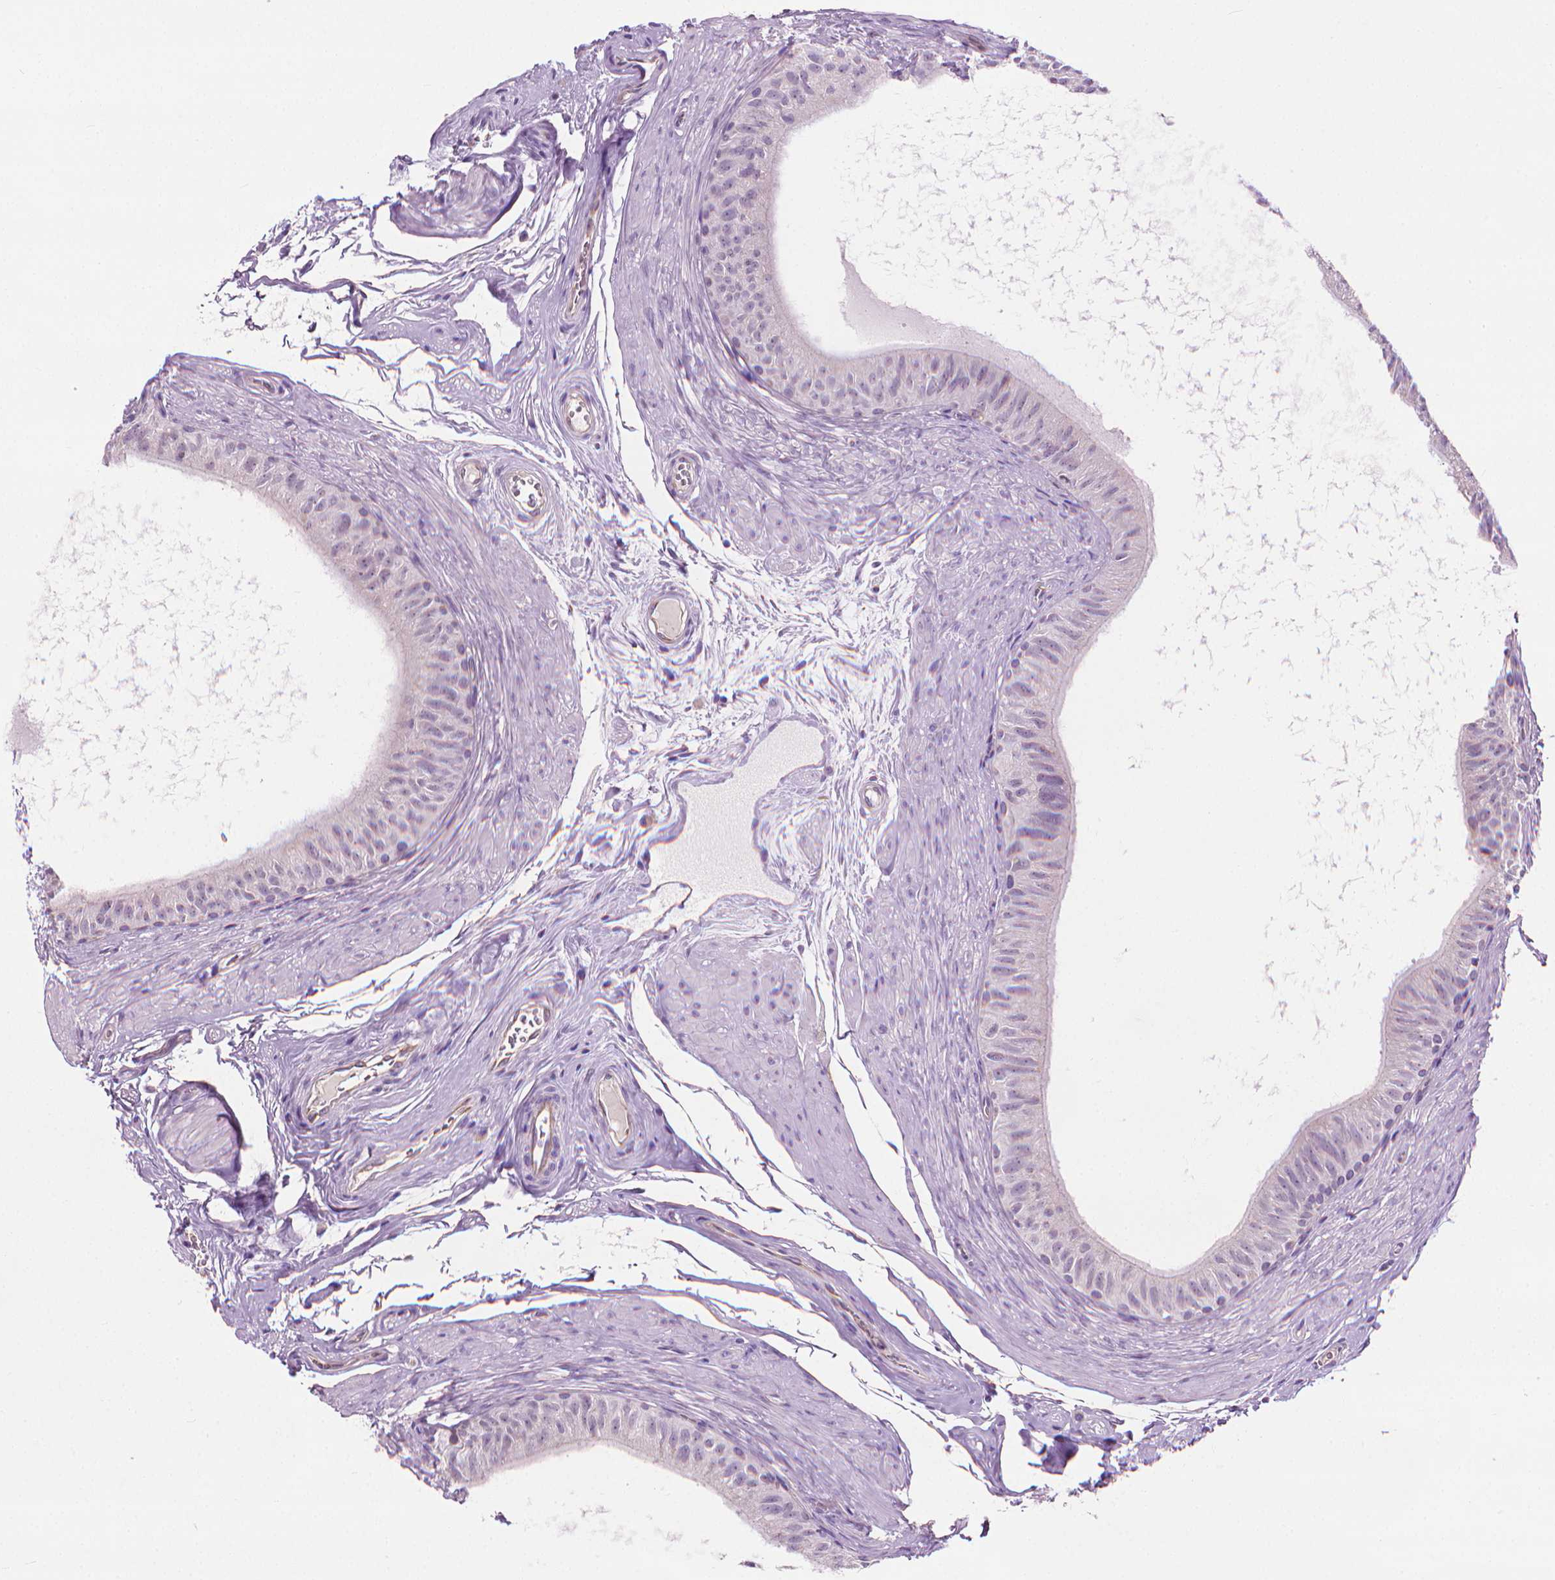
{"staining": {"intensity": "negative", "quantity": "none", "location": "none"}, "tissue": "epididymis", "cell_type": "Glandular cells", "image_type": "normal", "snomed": [{"axis": "morphology", "description": "Normal tissue, NOS"}, {"axis": "topography", "description": "Epididymis"}], "caption": "Immunohistochemistry (IHC) histopathology image of unremarkable epididymis: human epididymis stained with DAB (3,3'-diaminobenzidine) shows no significant protein staining in glandular cells.", "gene": "KRT73", "patient": {"sex": "male", "age": 36}}